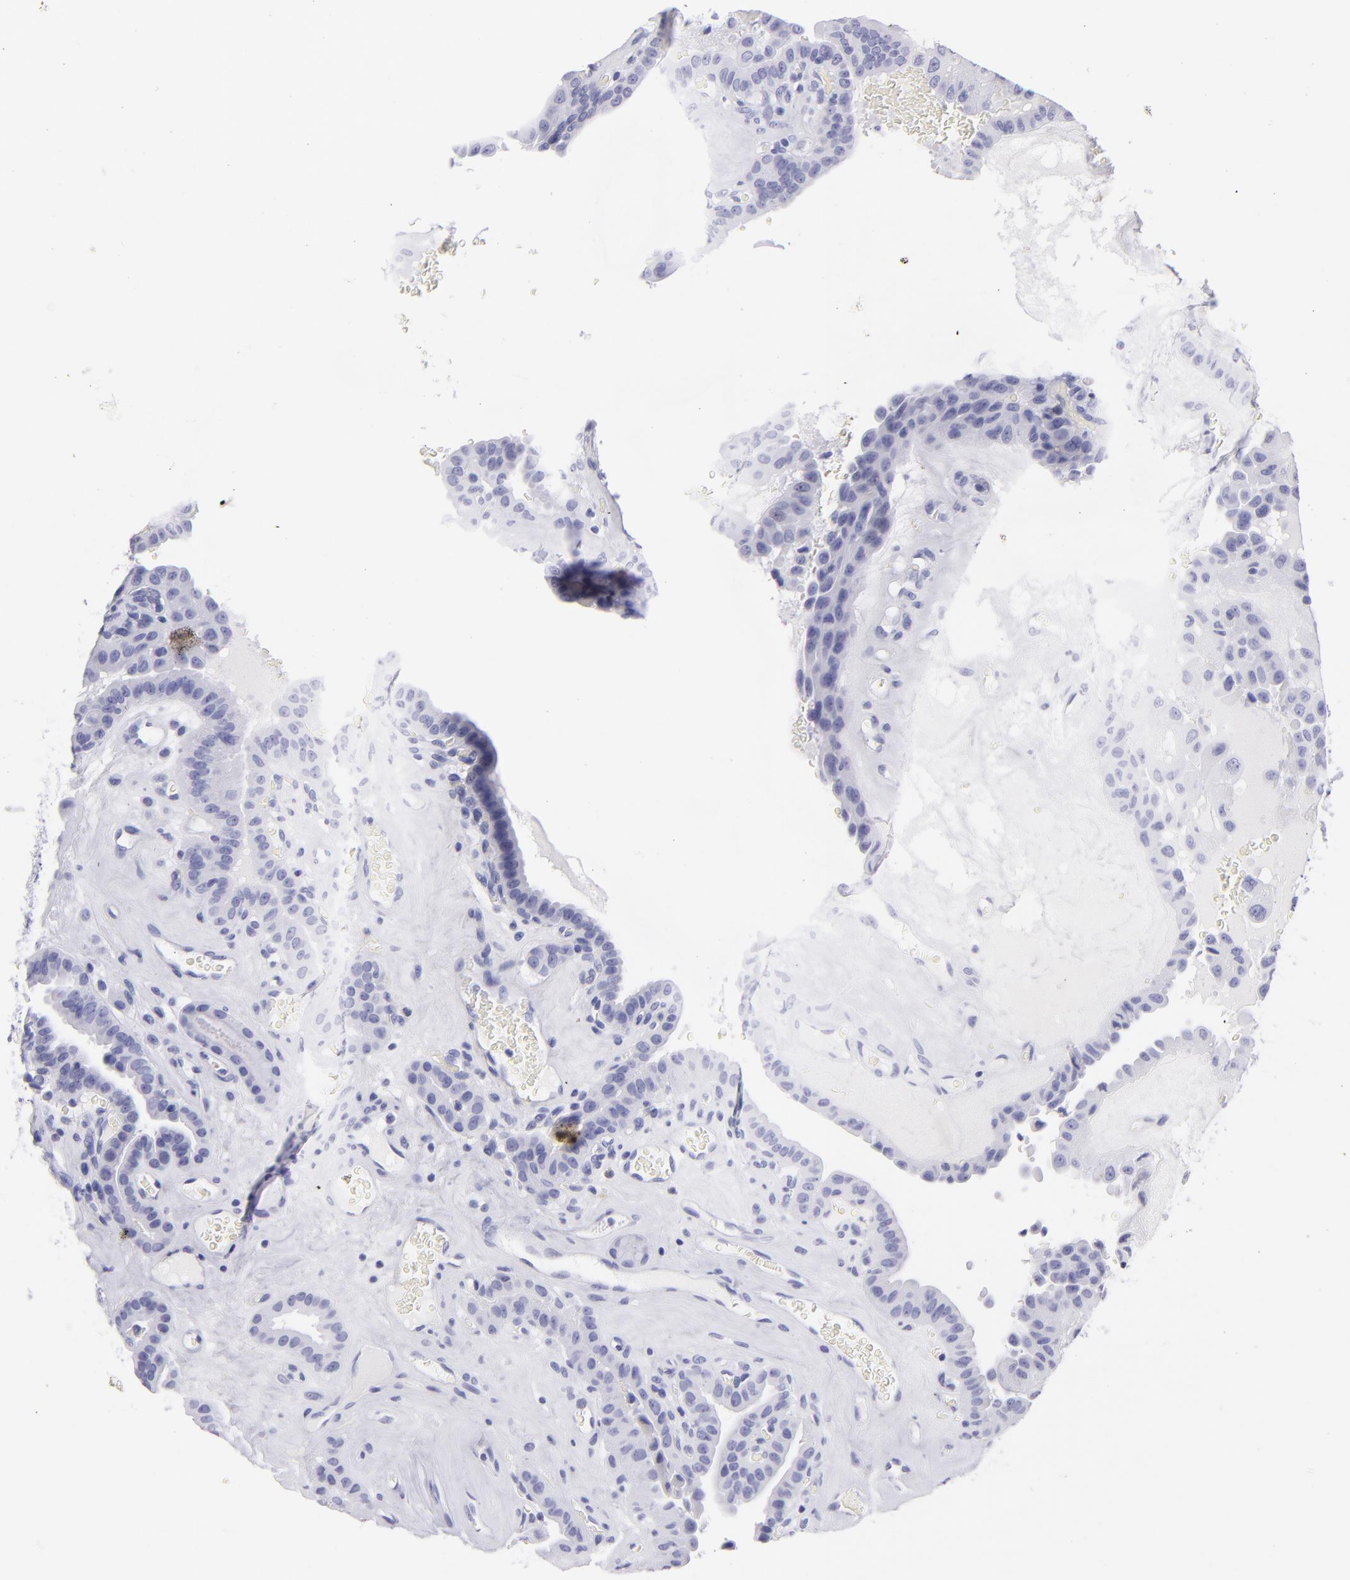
{"staining": {"intensity": "negative", "quantity": "none", "location": "none"}, "tissue": "thyroid cancer", "cell_type": "Tumor cells", "image_type": "cancer", "snomed": [{"axis": "morphology", "description": "Papillary adenocarcinoma, NOS"}, {"axis": "topography", "description": "Thyroid gland"}], "caption": "There is no significant positivity in tumor cells of thyroid papillary adenocarcinoma.", "gene": "PIP", "patient": {"sex": "male", "age": 87}}